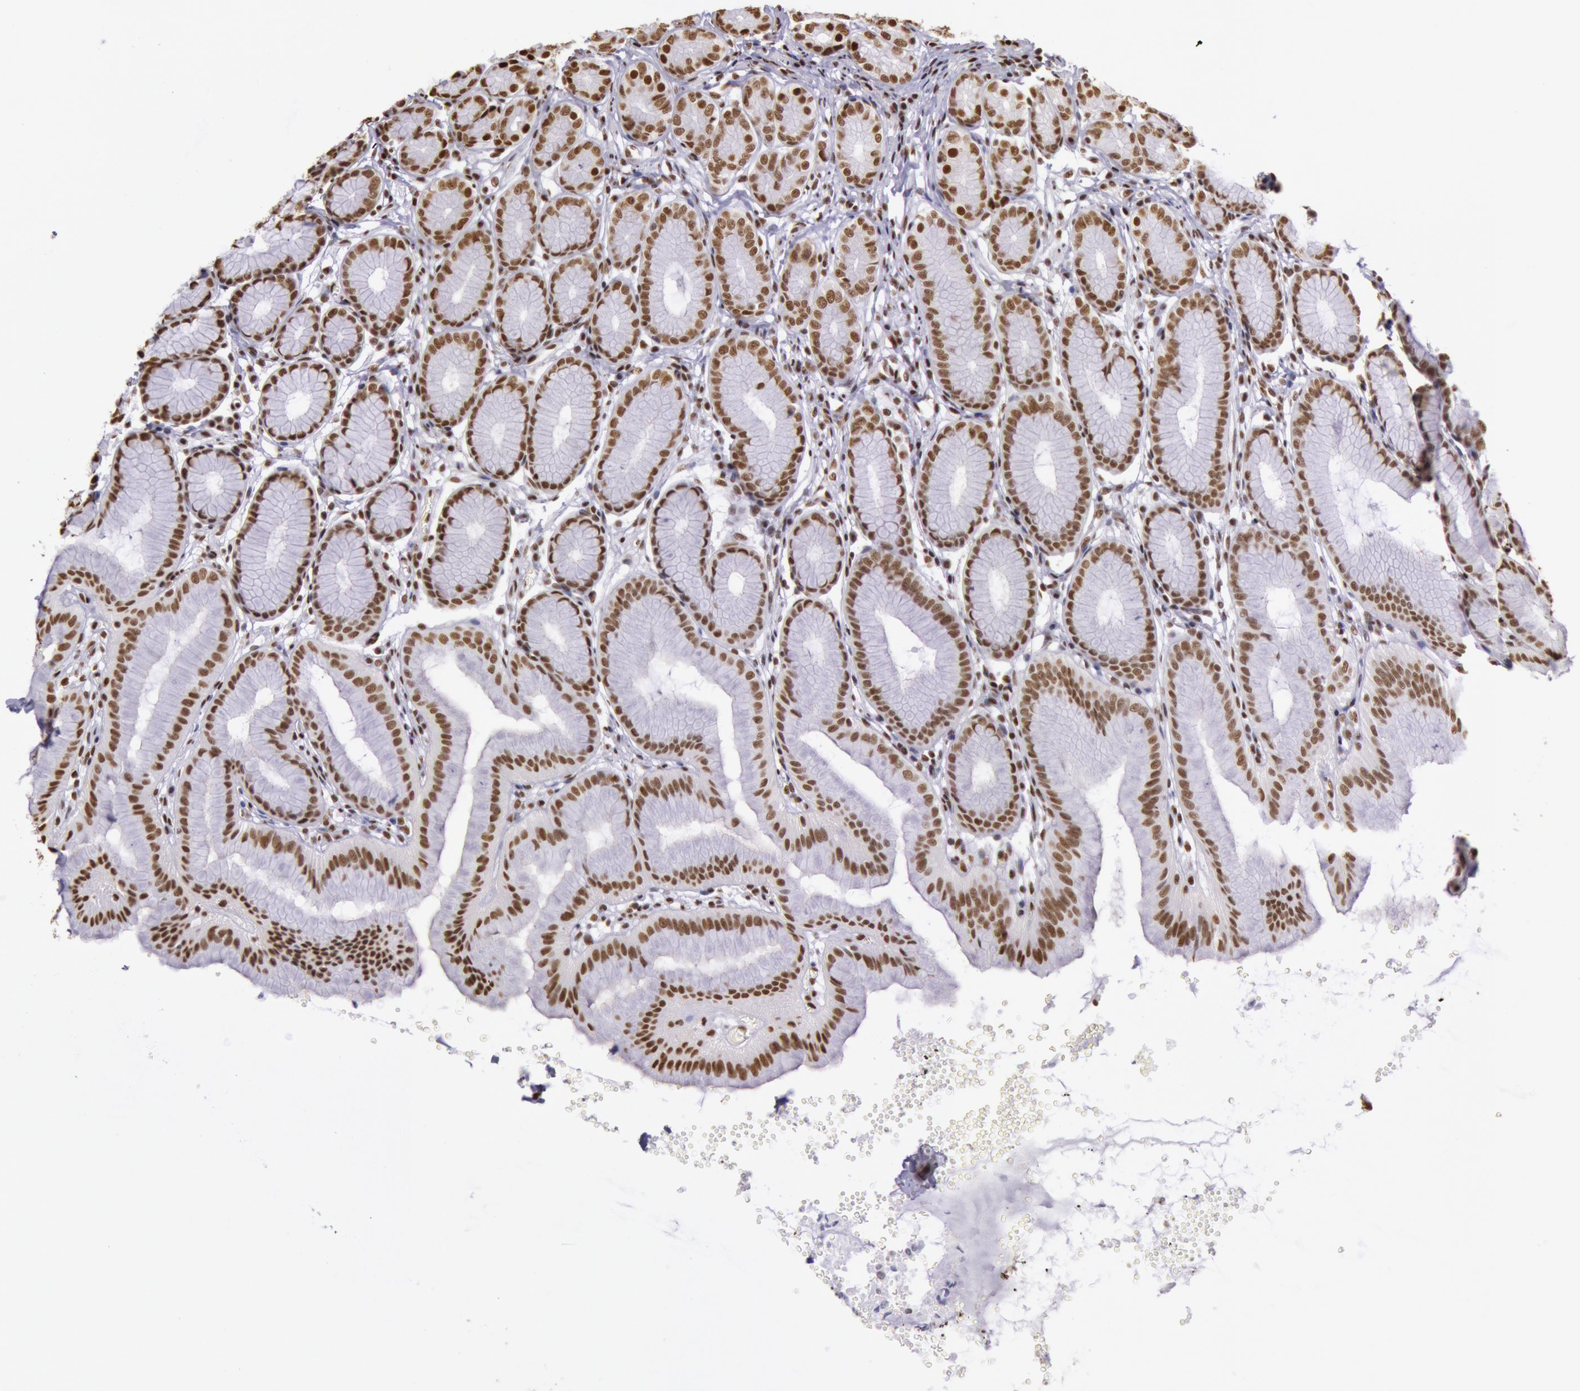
{"staining": {"intensity": "strong", "quantity": ">75%", "location": "nuclear"}, "tissue": "stomach", "cell_type": "Glandular cells", "image_type": "normal", "snomed": [{"axis": "morphology", "description": "Normal tissue, NOS"}, {"axis": "topography", "description": "Stomach"}], "caption": "This histopathology image demonstrates immunohistochemistry staining of unremarkable human stomach, with high strong nuclear expression in approximately >75% of glandular cells.", "gene": "HNRNPH1", "patient": {"sex": "male", "age": 42}}